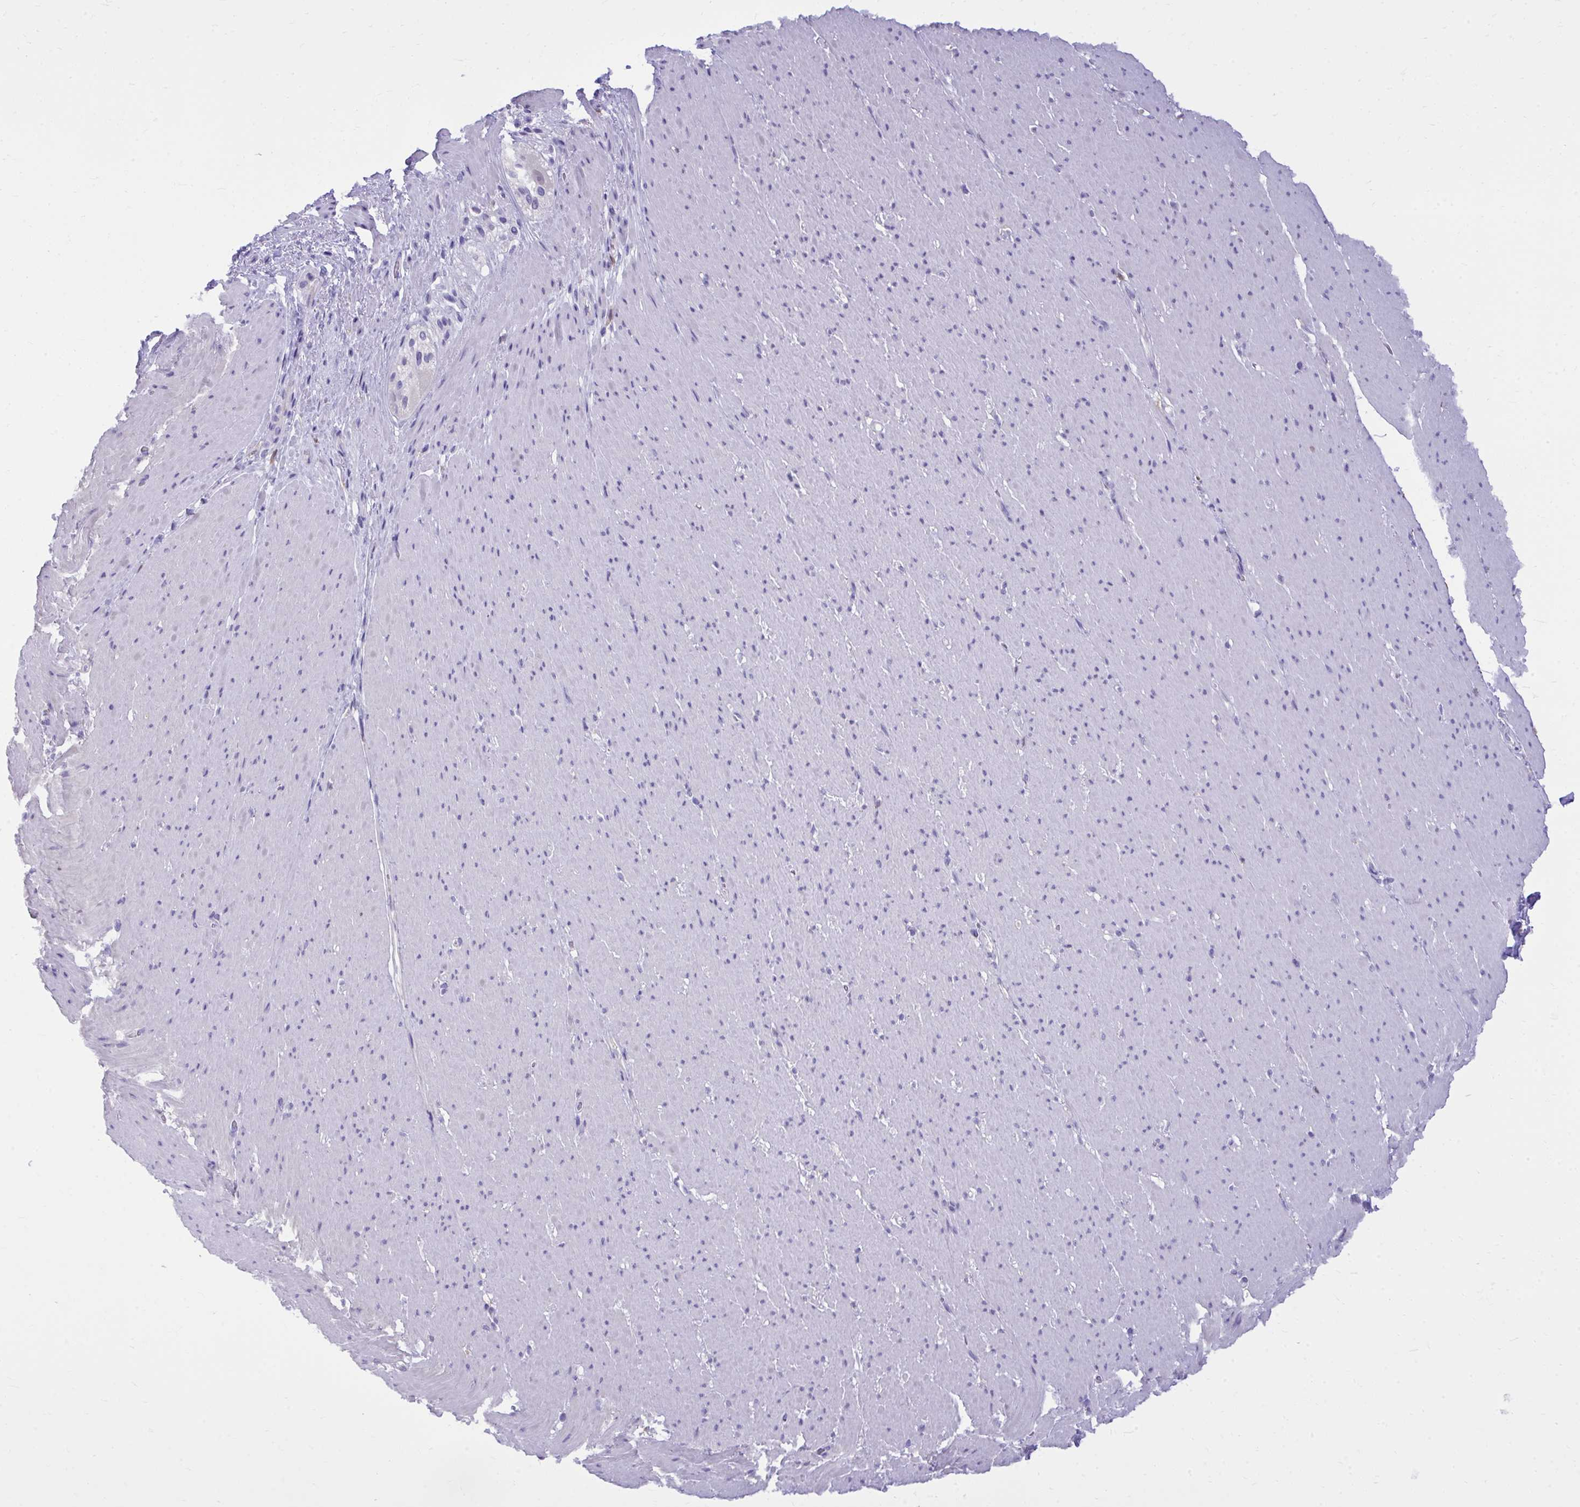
{"staining": {"intensity": "negative", "quantity": "none", "location": "none"}, "tissue": "smooth muscle", "cell_type": "Smooth muscle cells", "image_type": "normal", "snomed": [{"axis": "morphology", "description": "Normal tissue, NOS"}, {"axis": "topography", "description": "Smooth muscle"}, {"axis": "topography", "description": "Rectum"}], "caption": "IHC photomicrograph of unremarkable smooth muscle: smooth muscle stained with DAB (3,3'-diaminobenzidine) displays no significant protein expression in smooth muscle cells.", "gene": "PSD", "patient": {"sex": "male", "age": 53}}